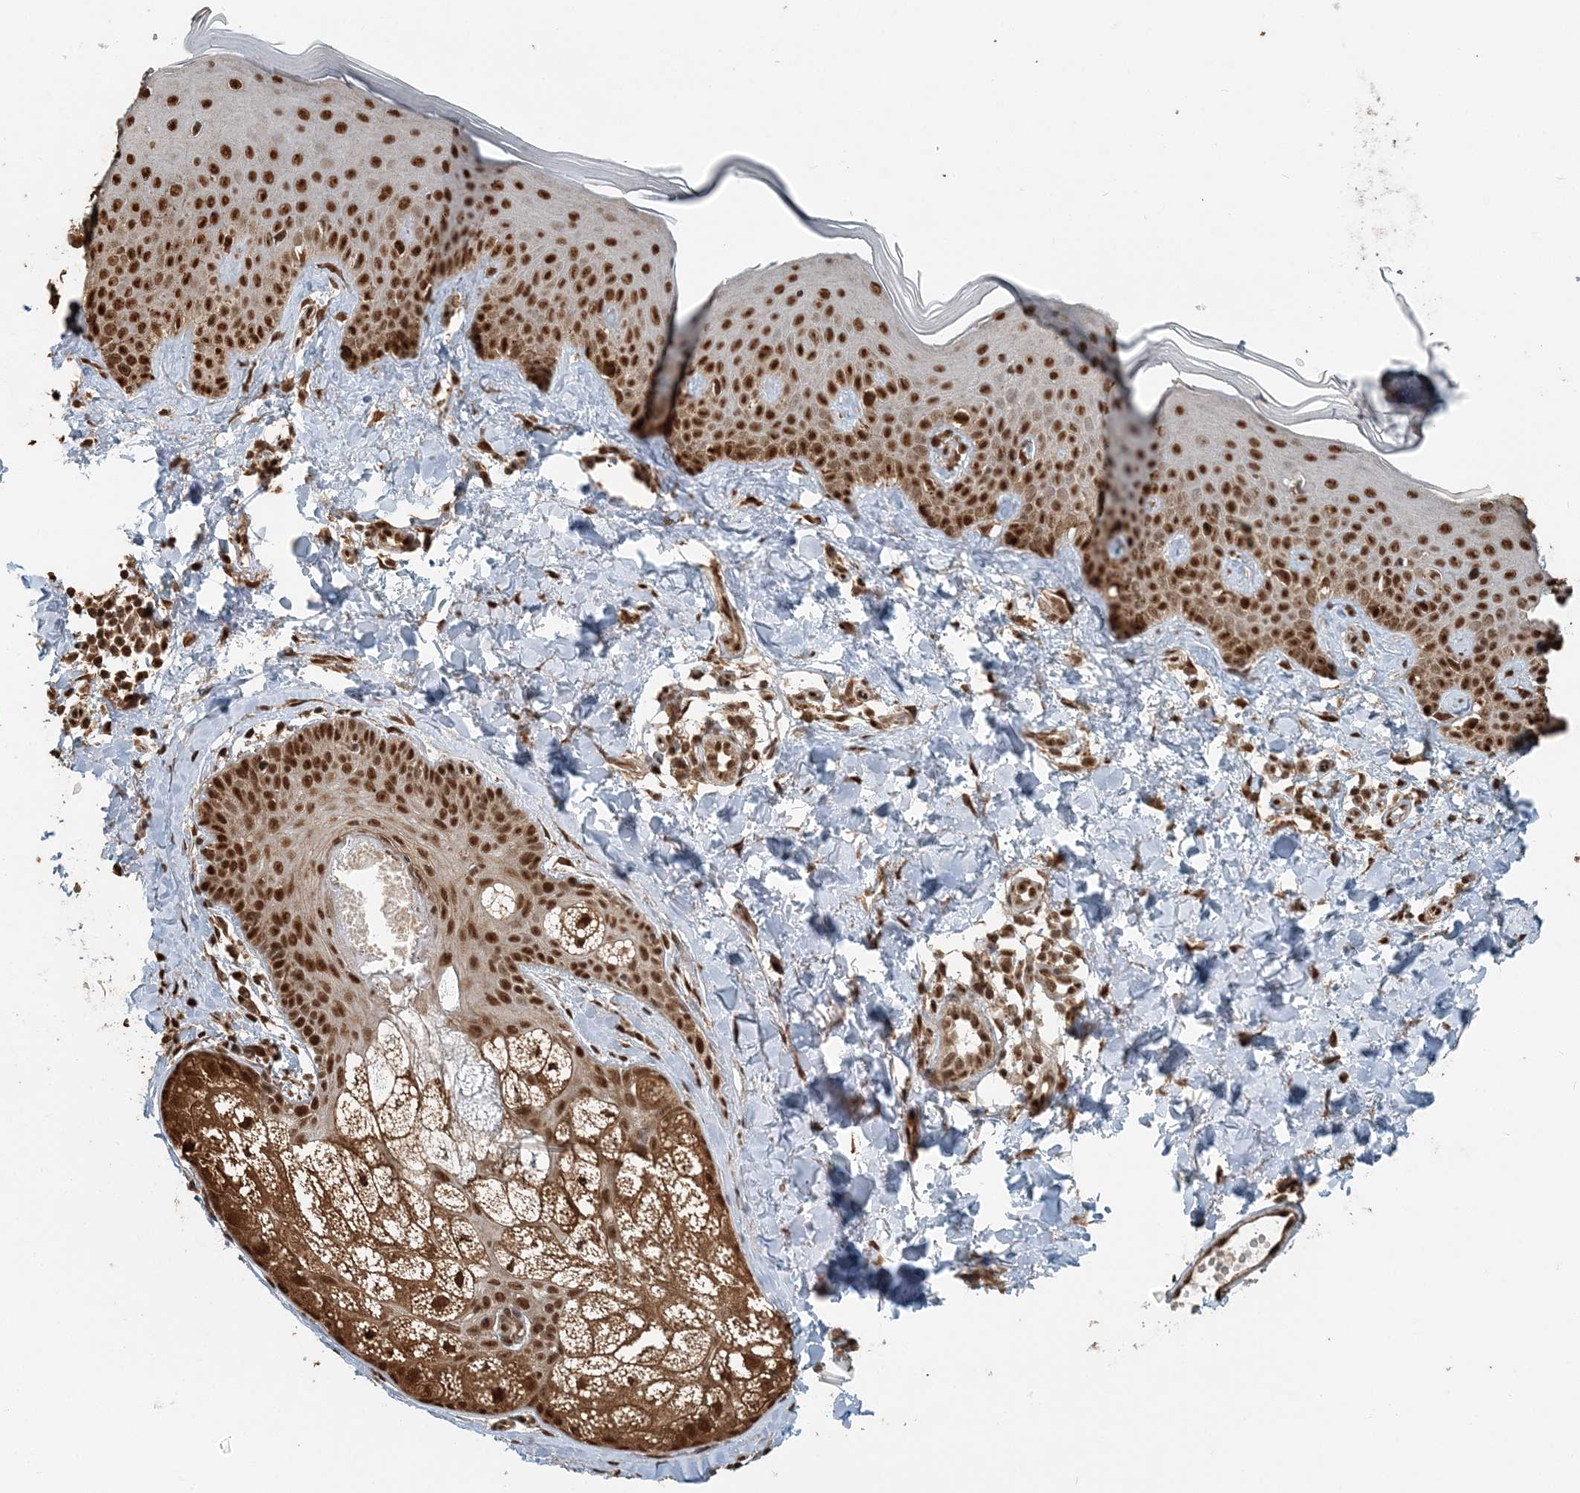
{"staining": {"intensity": "strong", "quantity": ">75%", "location": "nuclear"}, "tissue": "skin", "cell_type": "Fibroblasts", "image_type": "normal", "snomed": [{"axis": "morphology", "description": "Normal tissue, NOS"}, {"axis": "topography", "description": "Skin"}], "caption": "Immunohistochemical staining of benign human skin demonstrates strong nuclear protein positivity in approximately >75% of fibroblasts. The protein of interest is shown in brown color, while the nuclei are stained blue.", "gene": "ARHGAP35", "patient": {"sex": "male", "age": 52}}